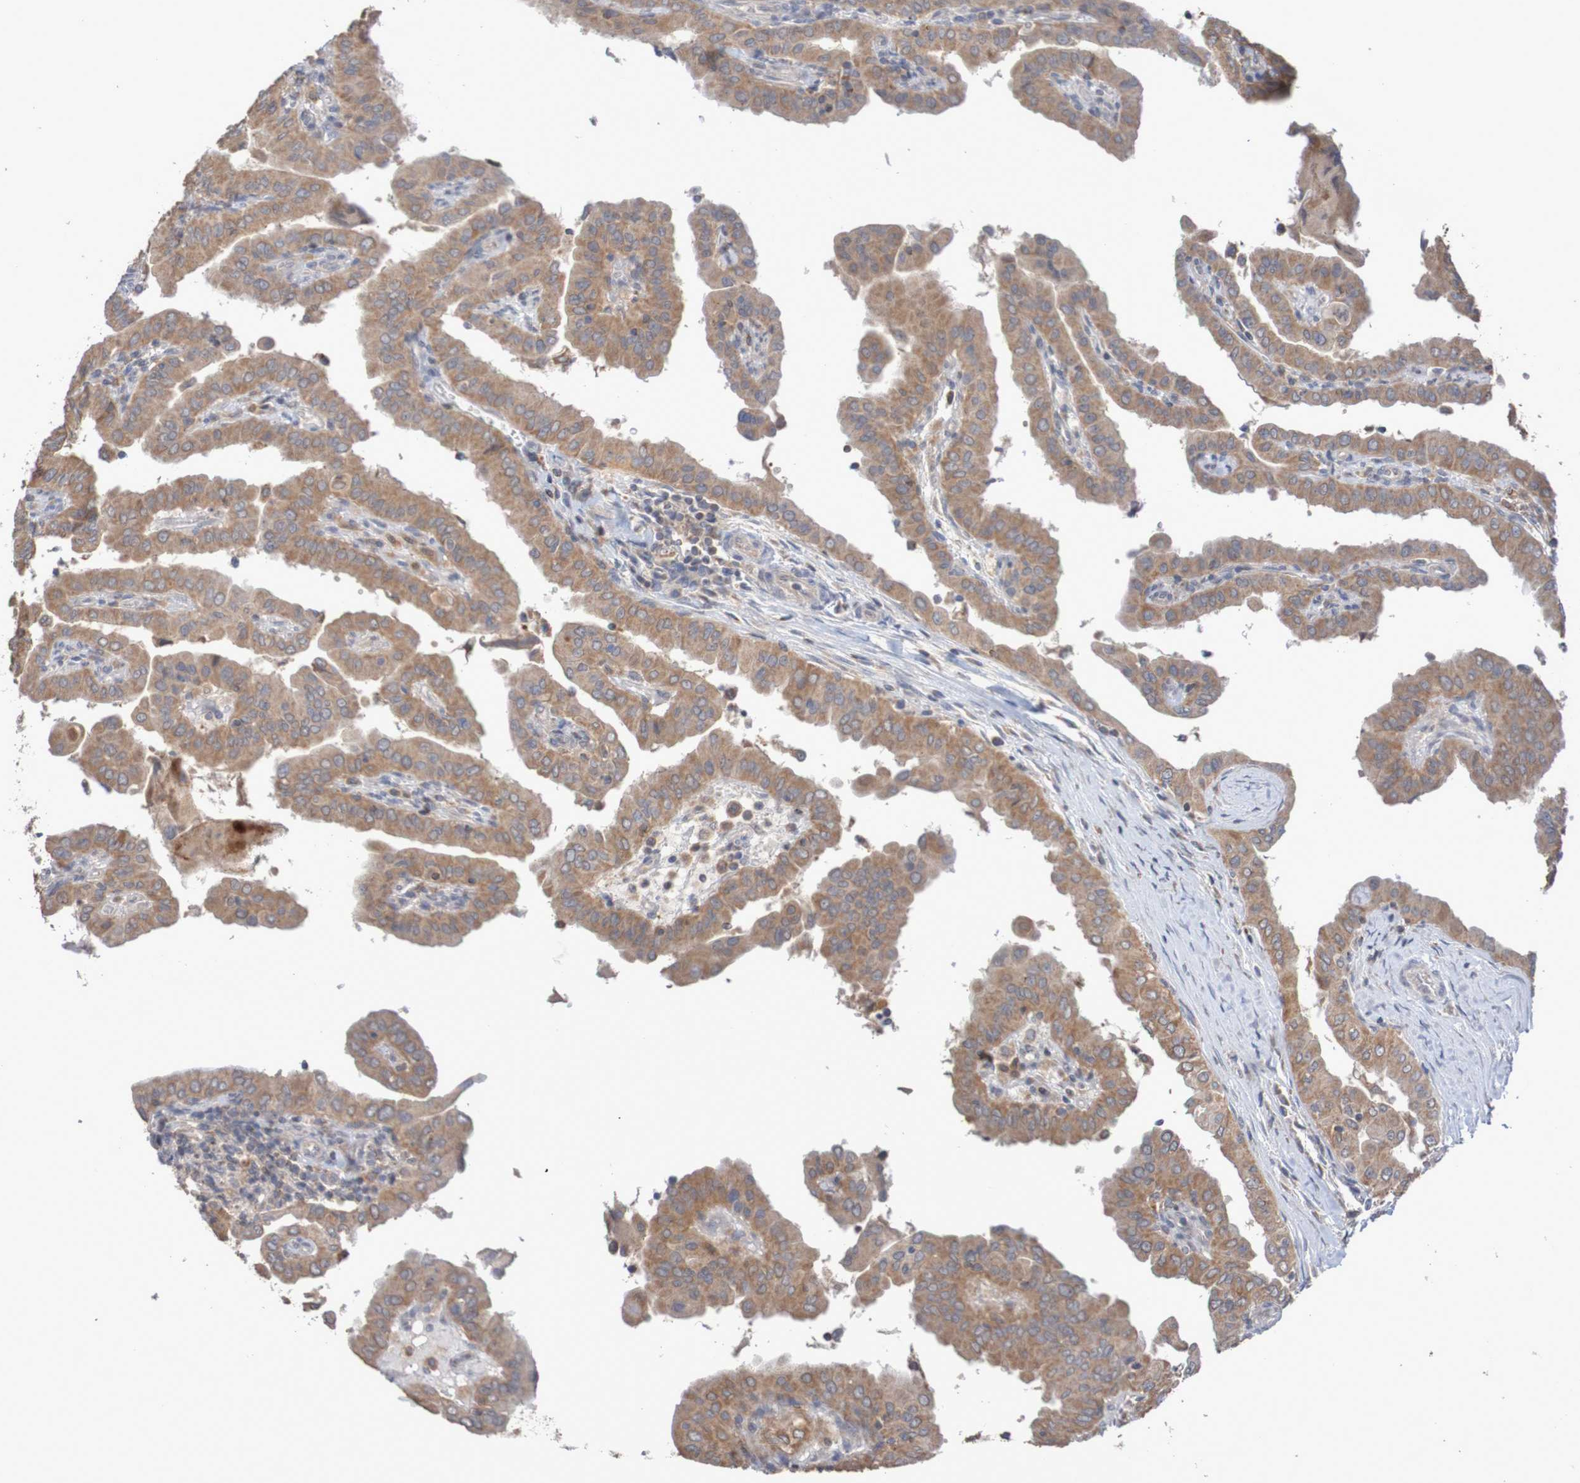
{"staining": {"intensity": "moderate", "quantity": ">75%", "location": "cytoplasmic/membranous"}, "tissue": "thyroid cancer", "cell_type": "Tumor cells", "image_type": "cancer", "snomed": [{"axis": "morphology", "description": "Papillary adenocarcinoma, NOS"}, {"axis": "topography", "description": "Thyroid gland"}], "caption": "Immunohistochemical staining of human thyroid cancer shows medium levels of moderate cytoplasmic/membranous protein expression in approximately >75% of tumor cells.", "gene": "C3orf18", "patient": {"sex": "male", "age": 33}}